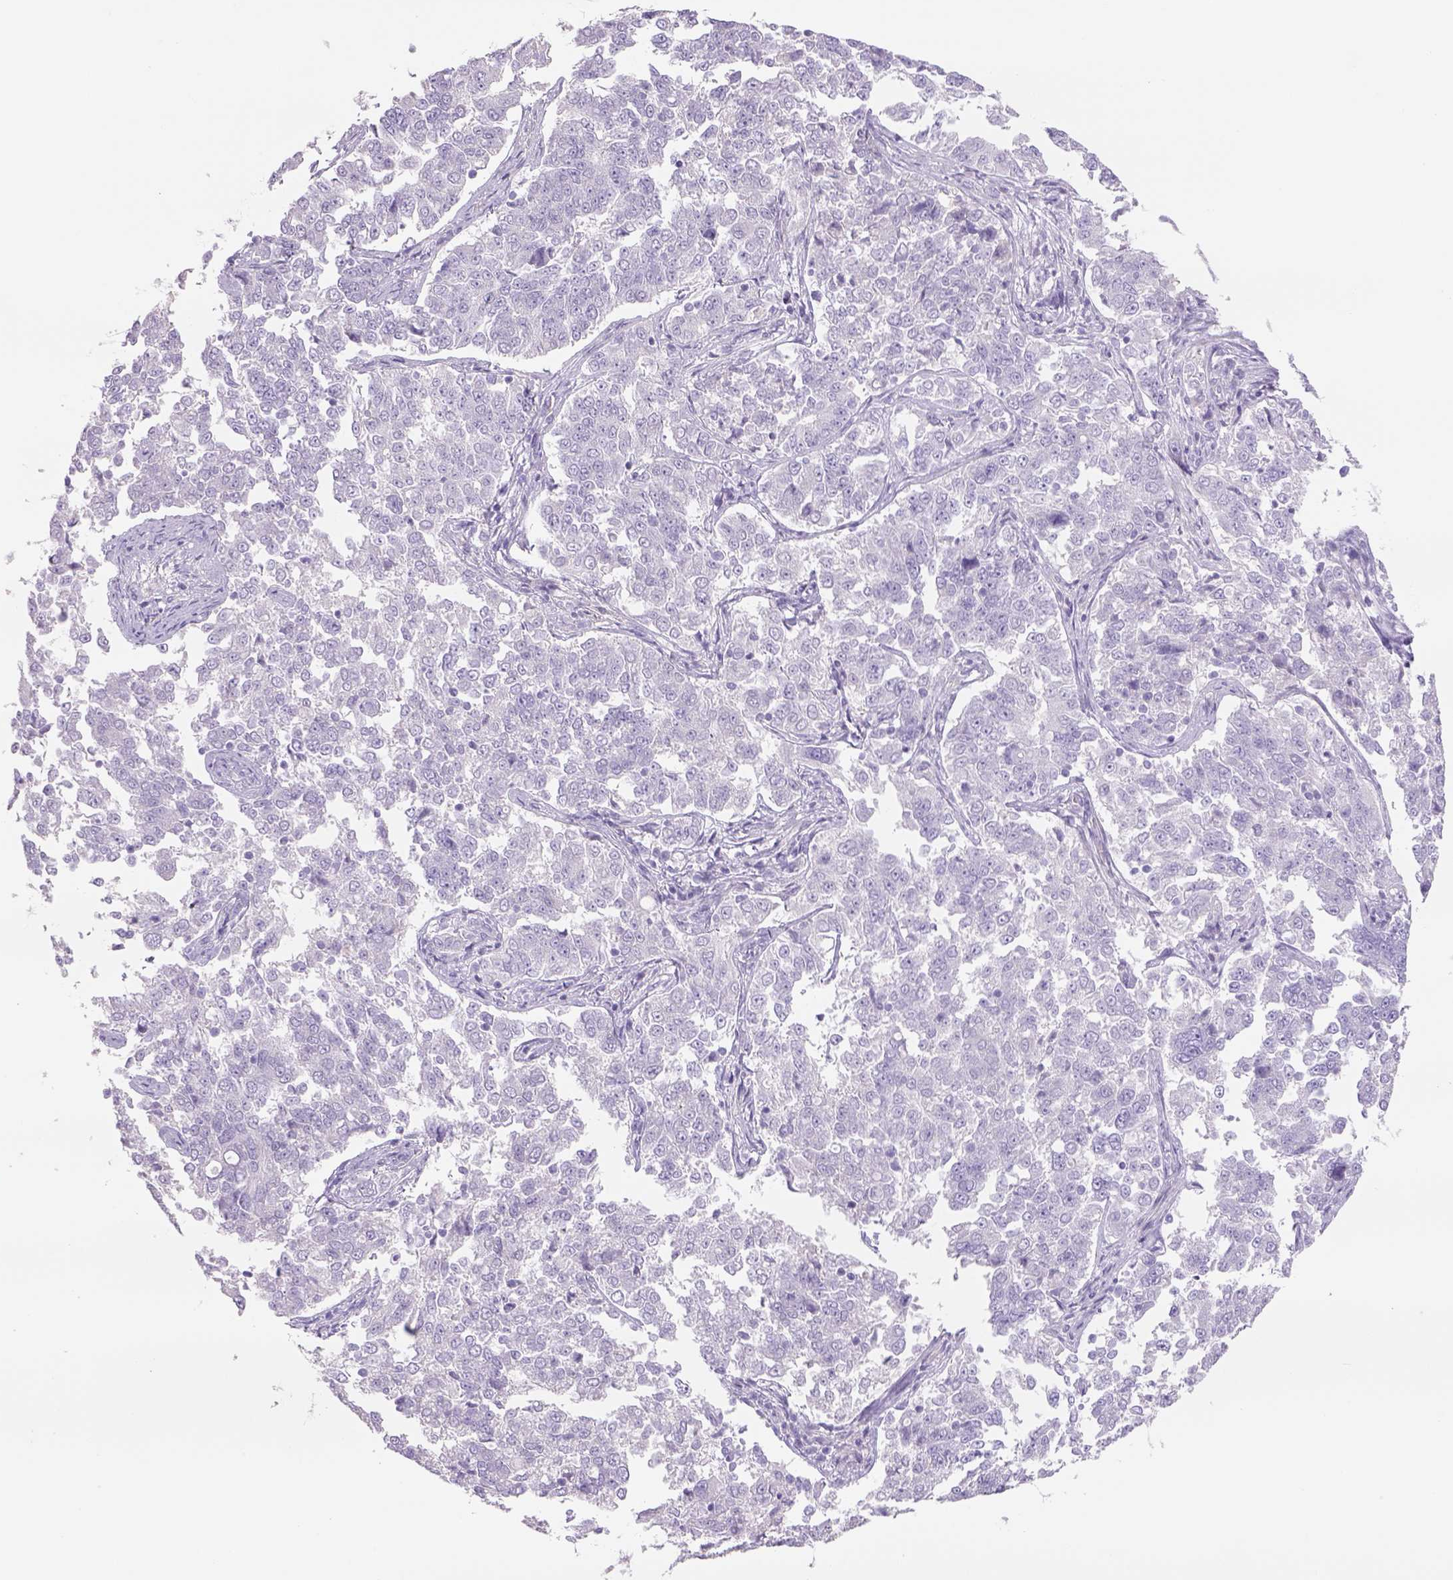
{"staining": {"intensity": "negative", "quantity": "none", "location": "none"}, "tissue": "endometrial cancer", "cell_type": "Tumor cells", "image_type": "cancer", "snomed": [{"axis": "morphology", "description": "Adenocarcinoma, NOS"}, {"axis": "topography", "description": "Endometrium"}], "caption": "Endometrial adenocarcinoma was stained to show a protein in brown. There is no significant expression in tumor cells.", "gene": "TENM4", "patient": {"sex": "female", "age": 43}}